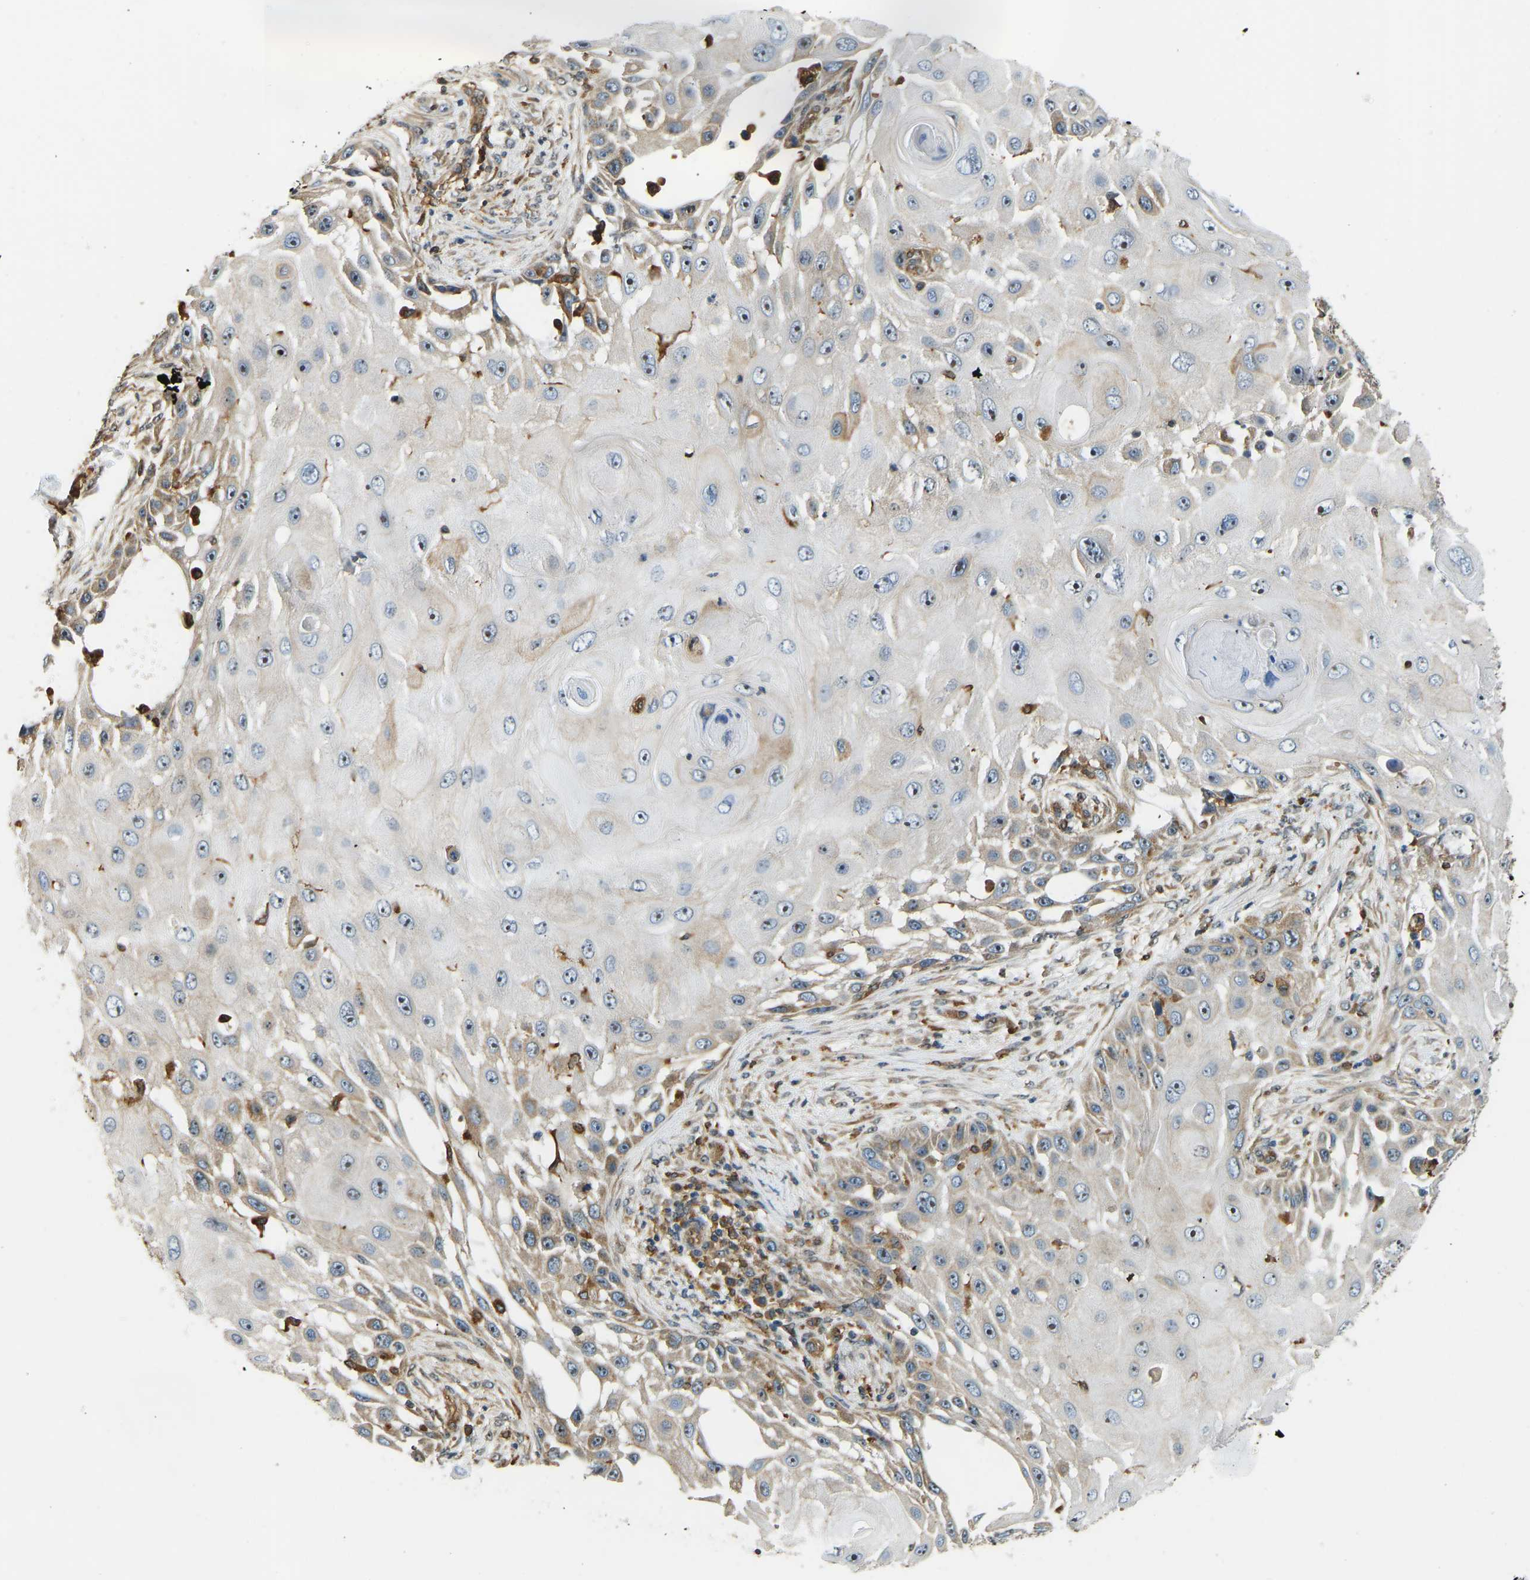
{"staining": {"intensity": "moderate", "quantity": ">75%", "location": "cytoplasmic/membranous,nuclear"}, "tissue": "skin cancer", "cell_type": "Tumor cells", "image_type": "cancer", "snomed": [{"axis": "morphology", "description": "Squamous cell carcinoma, NOS"}, {"axis": "topography", "description": "Skin"}], "caption": "Squamous cell carcinoma (skin) tissue exhibits moderate cytoplasmic/membranous and nuclear positivity in approximately >75% of tumor cells, visualized by immunohistochemistry. The protein of interest is shown in brown color, while the nuclei are stained blue.", "gene": "OS9", "patient": {"sex": "female", "age": 44}}